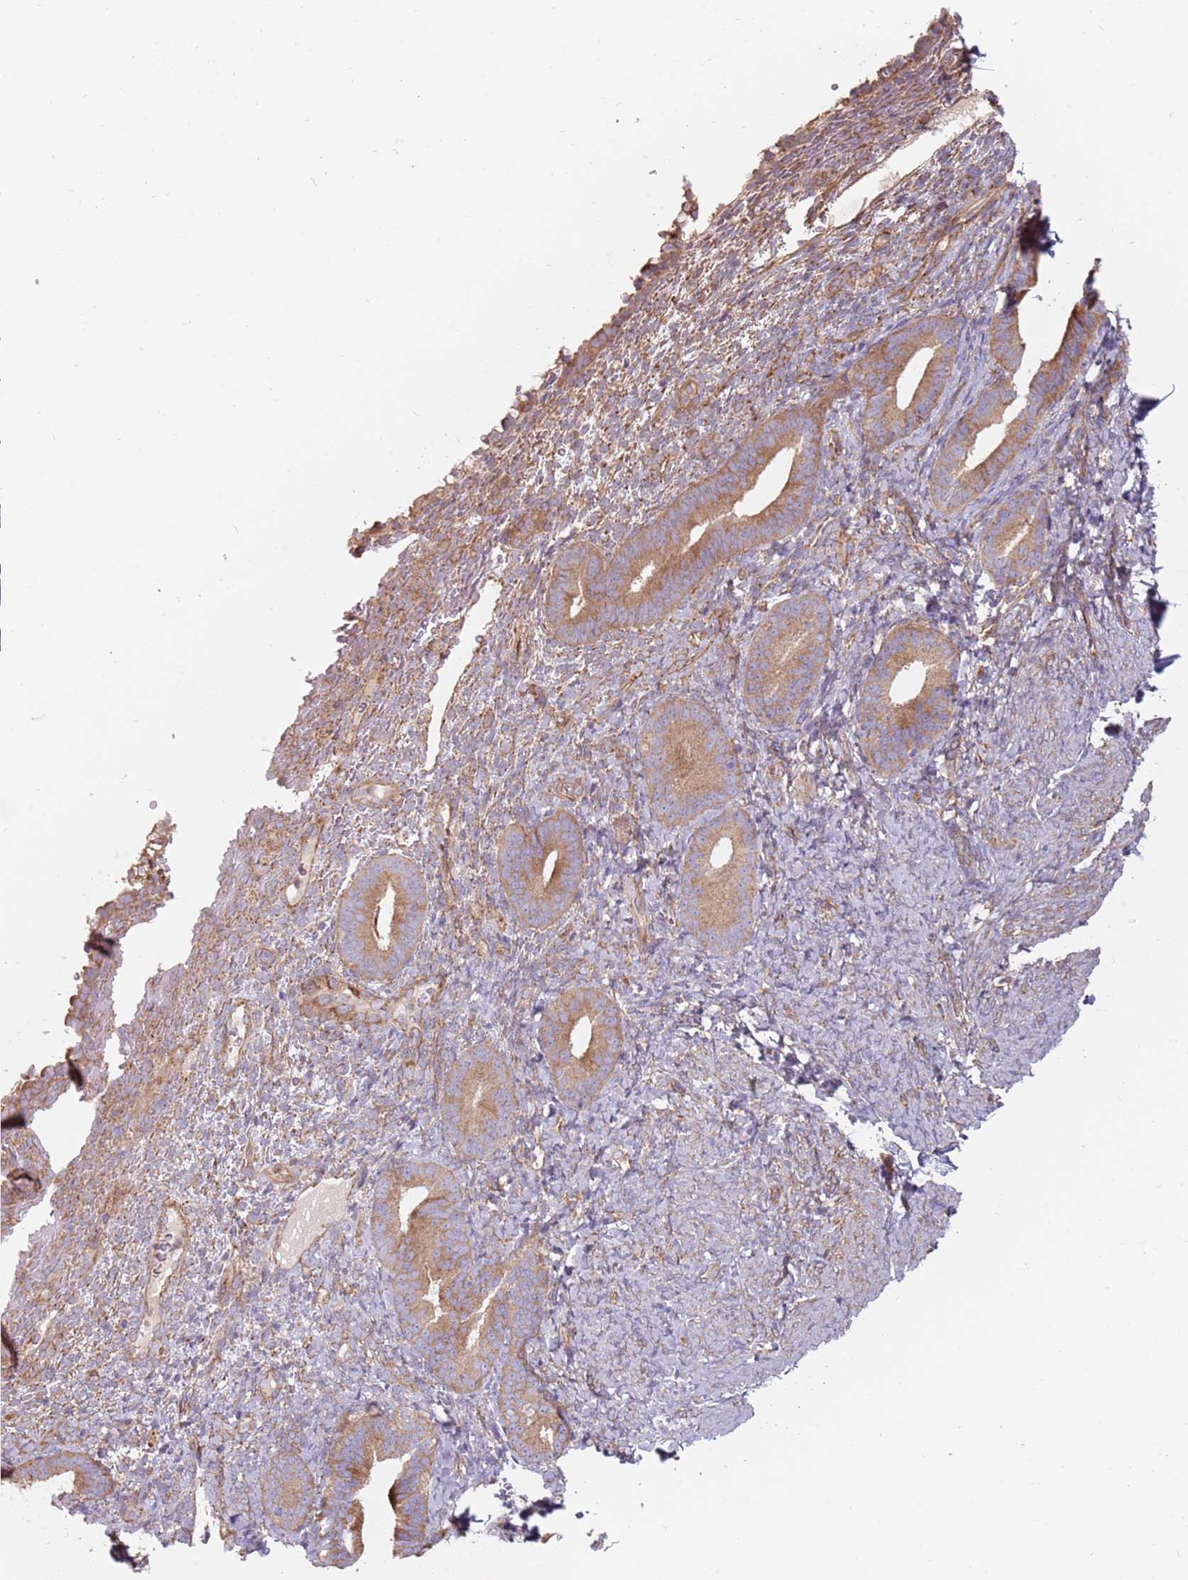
{"staining": {"intensity": "moderate", "quantity": "<25%", "location": "cytoplasmic/membranous"}, "tissue": "endometrium", "cell_type": "Cells in endometrial stroma", "image_type": "normal", "snomed": [{"axis": "morphology", "description": "Normal tissue, NOS"}, {"axis": "topography", "description": "Endometrium"}], "caption": "This micrograph demonstrates normal endometrium stained with immunohistochemistry (IHC) to label a protein in brown. The cytoplasmic/membranous of cells in endometrial stroma show moderate positivity for the protein. Nuclei are counter-stained blue.", "gene": "SPDL1", "patient": {"sex": "female", "age": 65}}